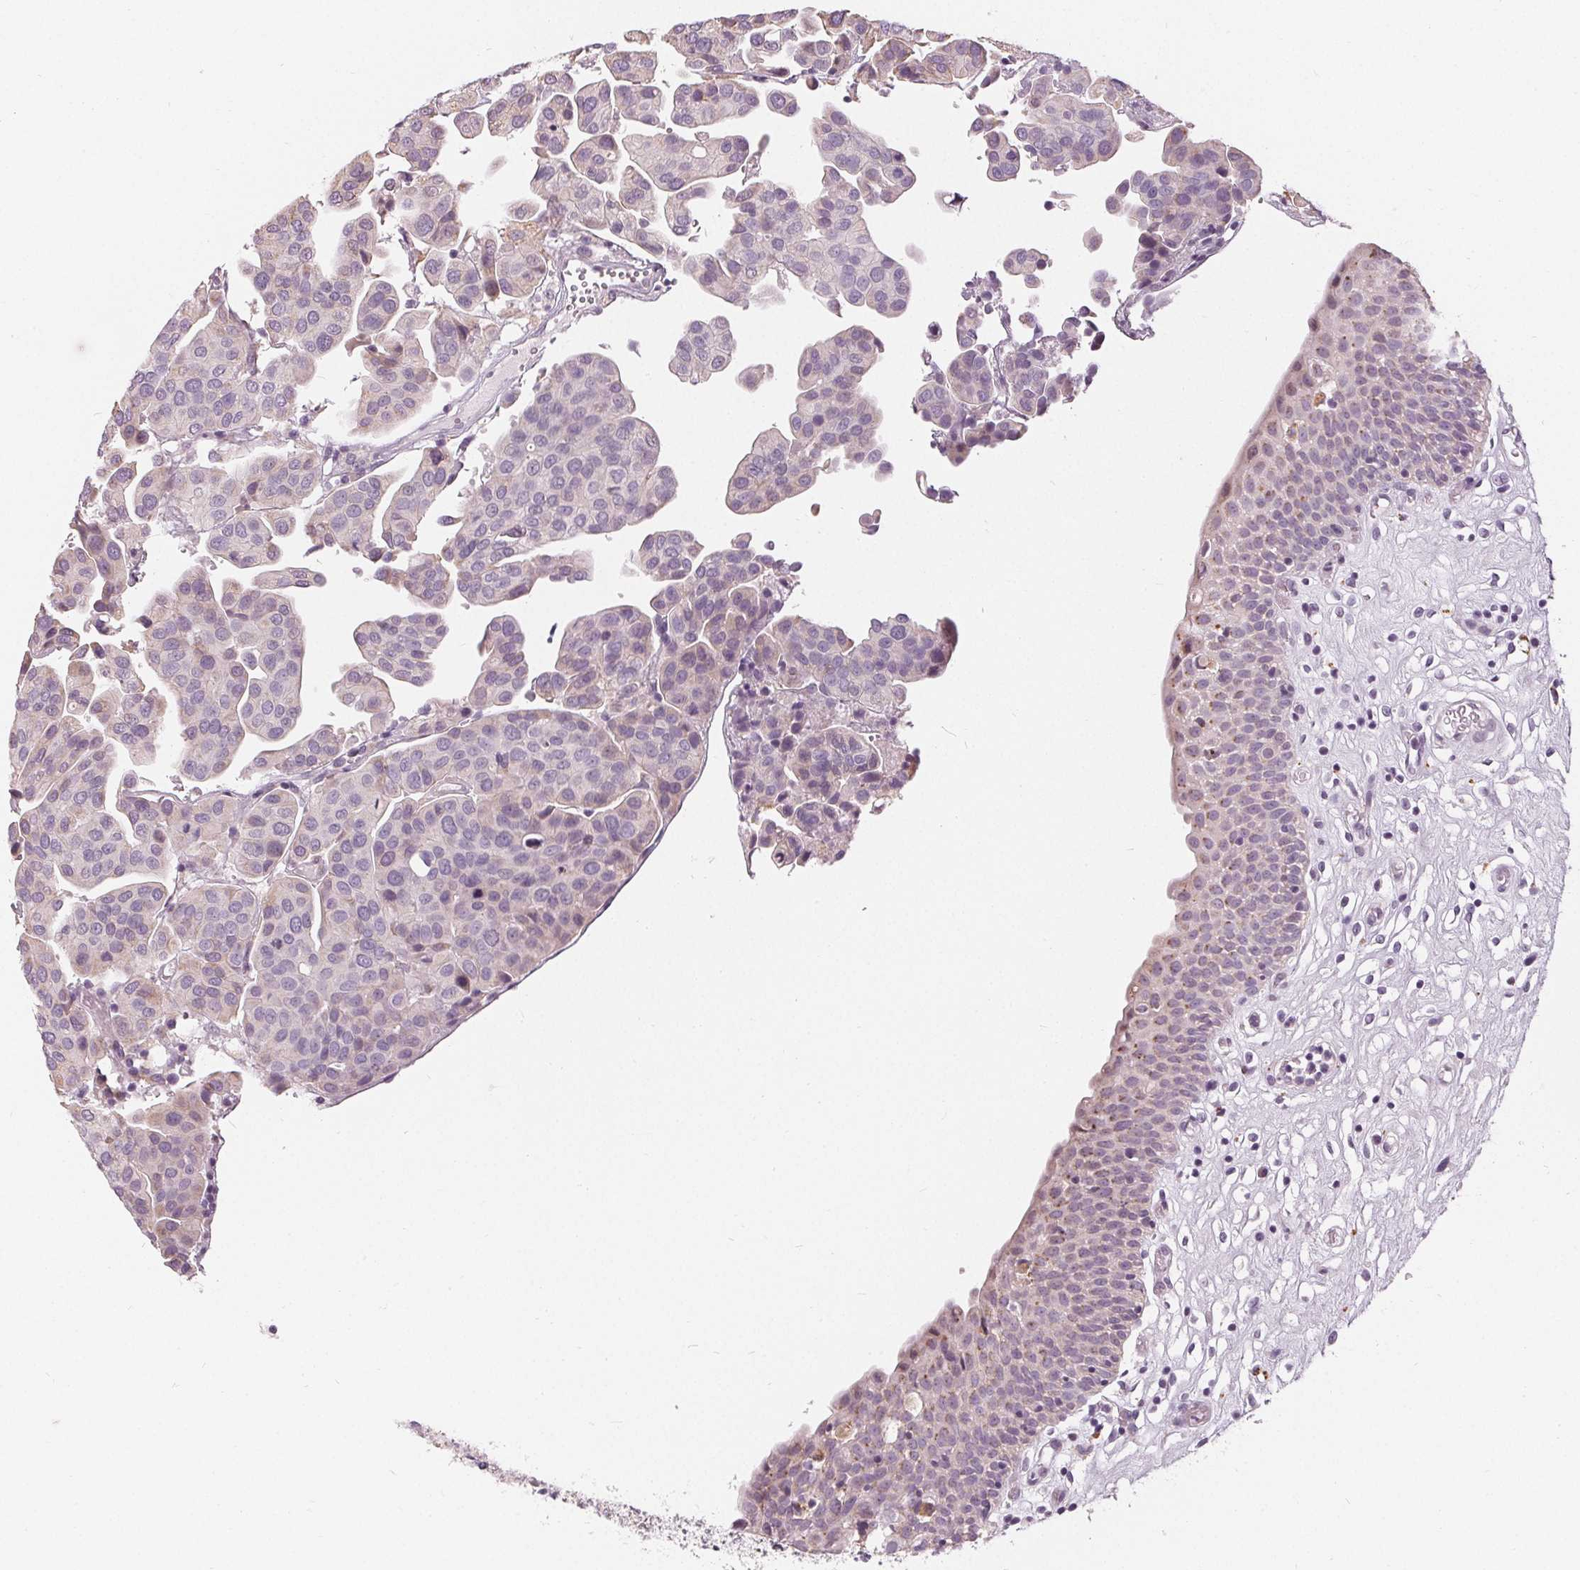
{"staining": {"intensity": "weak", "quantity": "<25%", "location": "cytoplasmic/membranous"}, "tissue": "renal cancer", "cell_type": "Tumor cells", "image_type": "cancer", "snomed": [{"axis": "morphology", "description": "Adenocarcinoma, NOS"}, {"axis": "topography", "description": "Urinary bladder"}], "caption": "Tumor cells are negative for protein expression in human renal adenocarcinoma.", "gene": "HOPX", "patient": {"sex": "male", "age": 61}}